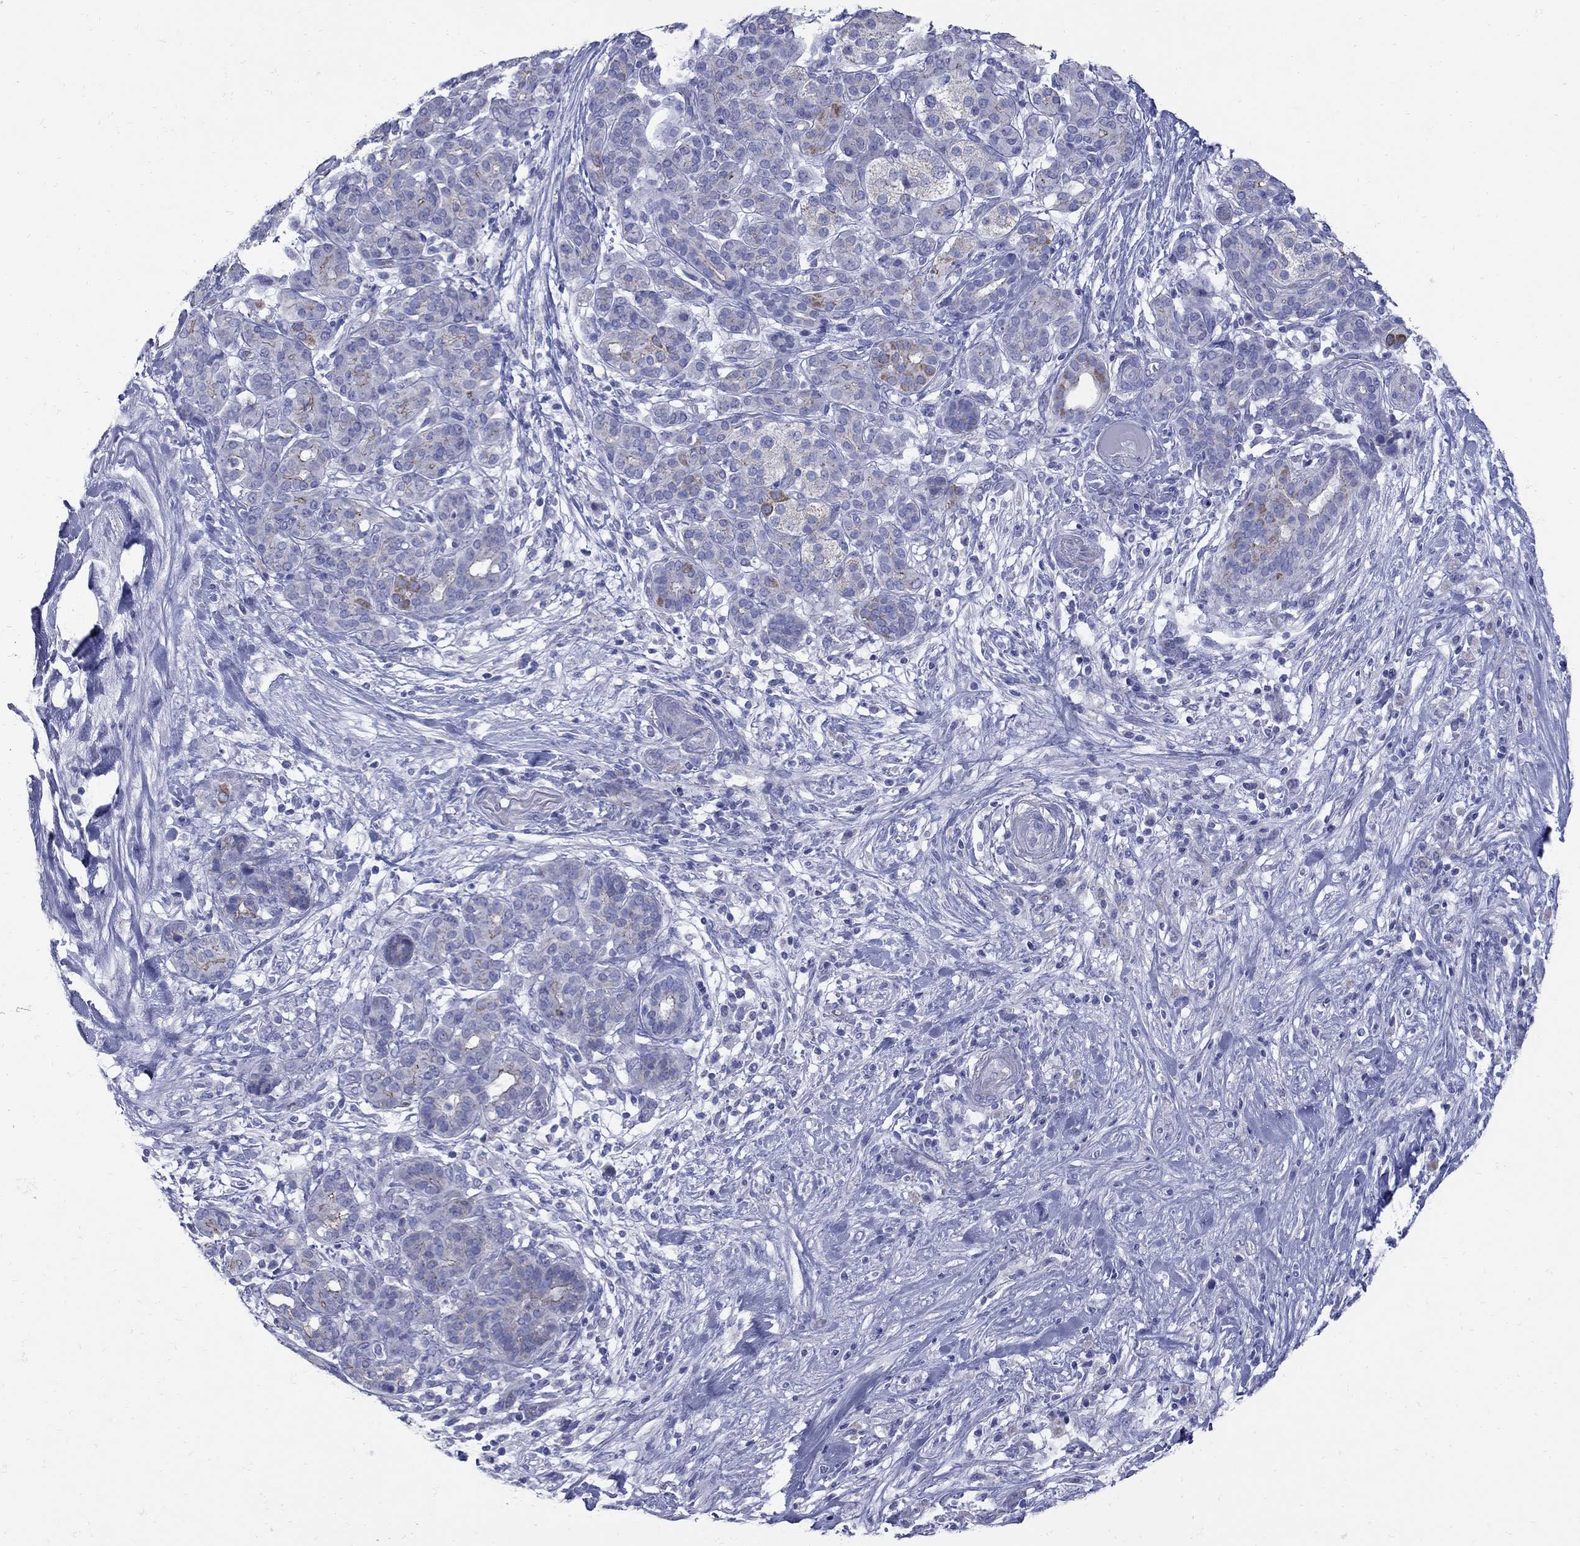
{"staining": {"intensity": "moderate", "quantity": "<25%", "location": "cytoplasmic/membranous"}, "tissue": "pancreatic cancer", "cell_type": "Tumor cells", "image_type": "cancer", "snomed": [{"axis": "morphology", "description": "Adenocarcinoma, NOS"}, {"axis": "topography", "description": "Pancreas"}], "caption": "Pancreatic cancer (adenocarcinoma) stained with a brown dye displays moderate cytoplasmic/membranous positive expression in about <25% of tumor cells.", "gene": "PDZD3", "patient": {"sex": "male", "age": 44}}